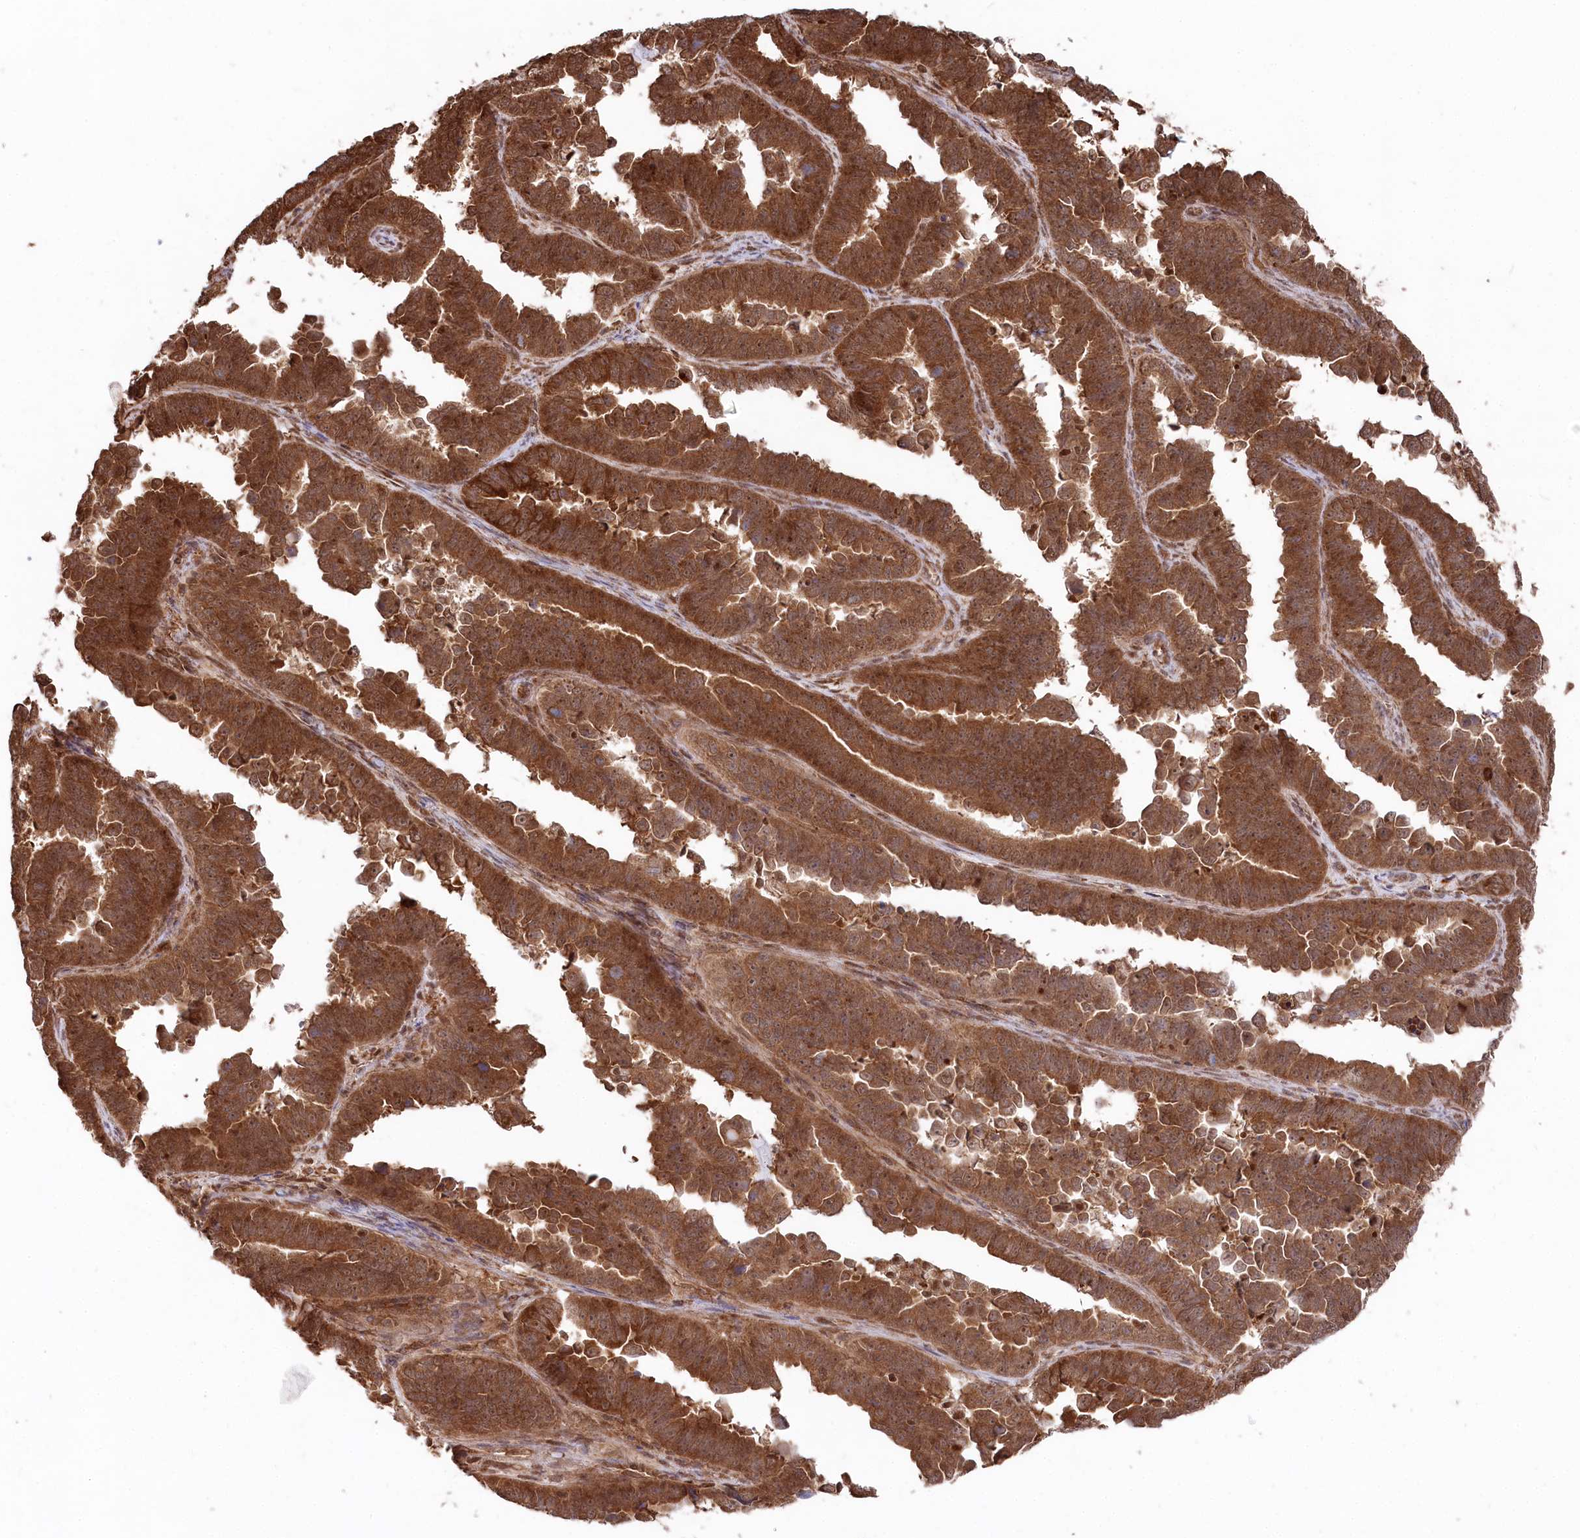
{"staining": {"intensity": "strong", "quantity": ">75%", "location": "cytoplasmic/membranous,nuclear"}, "tissue": "endometrial cancer", "cell_type": "Tumor cells", "image_type": "cancer", "snomed": [{"axis": "morphology", "description": "Adenocarcinoma, NOS"}, {"axis": "topography", "description": "Endometrium"}], "caption": "Immunohistochemical staining of endometrial cancer demonstrates high levels of strong cytoplasmic/membranous and nuclear protein expression in approximately >75% of tumor cells.", "gene": "PSMA1", "patient": {"sex": "female", "age": 75}}